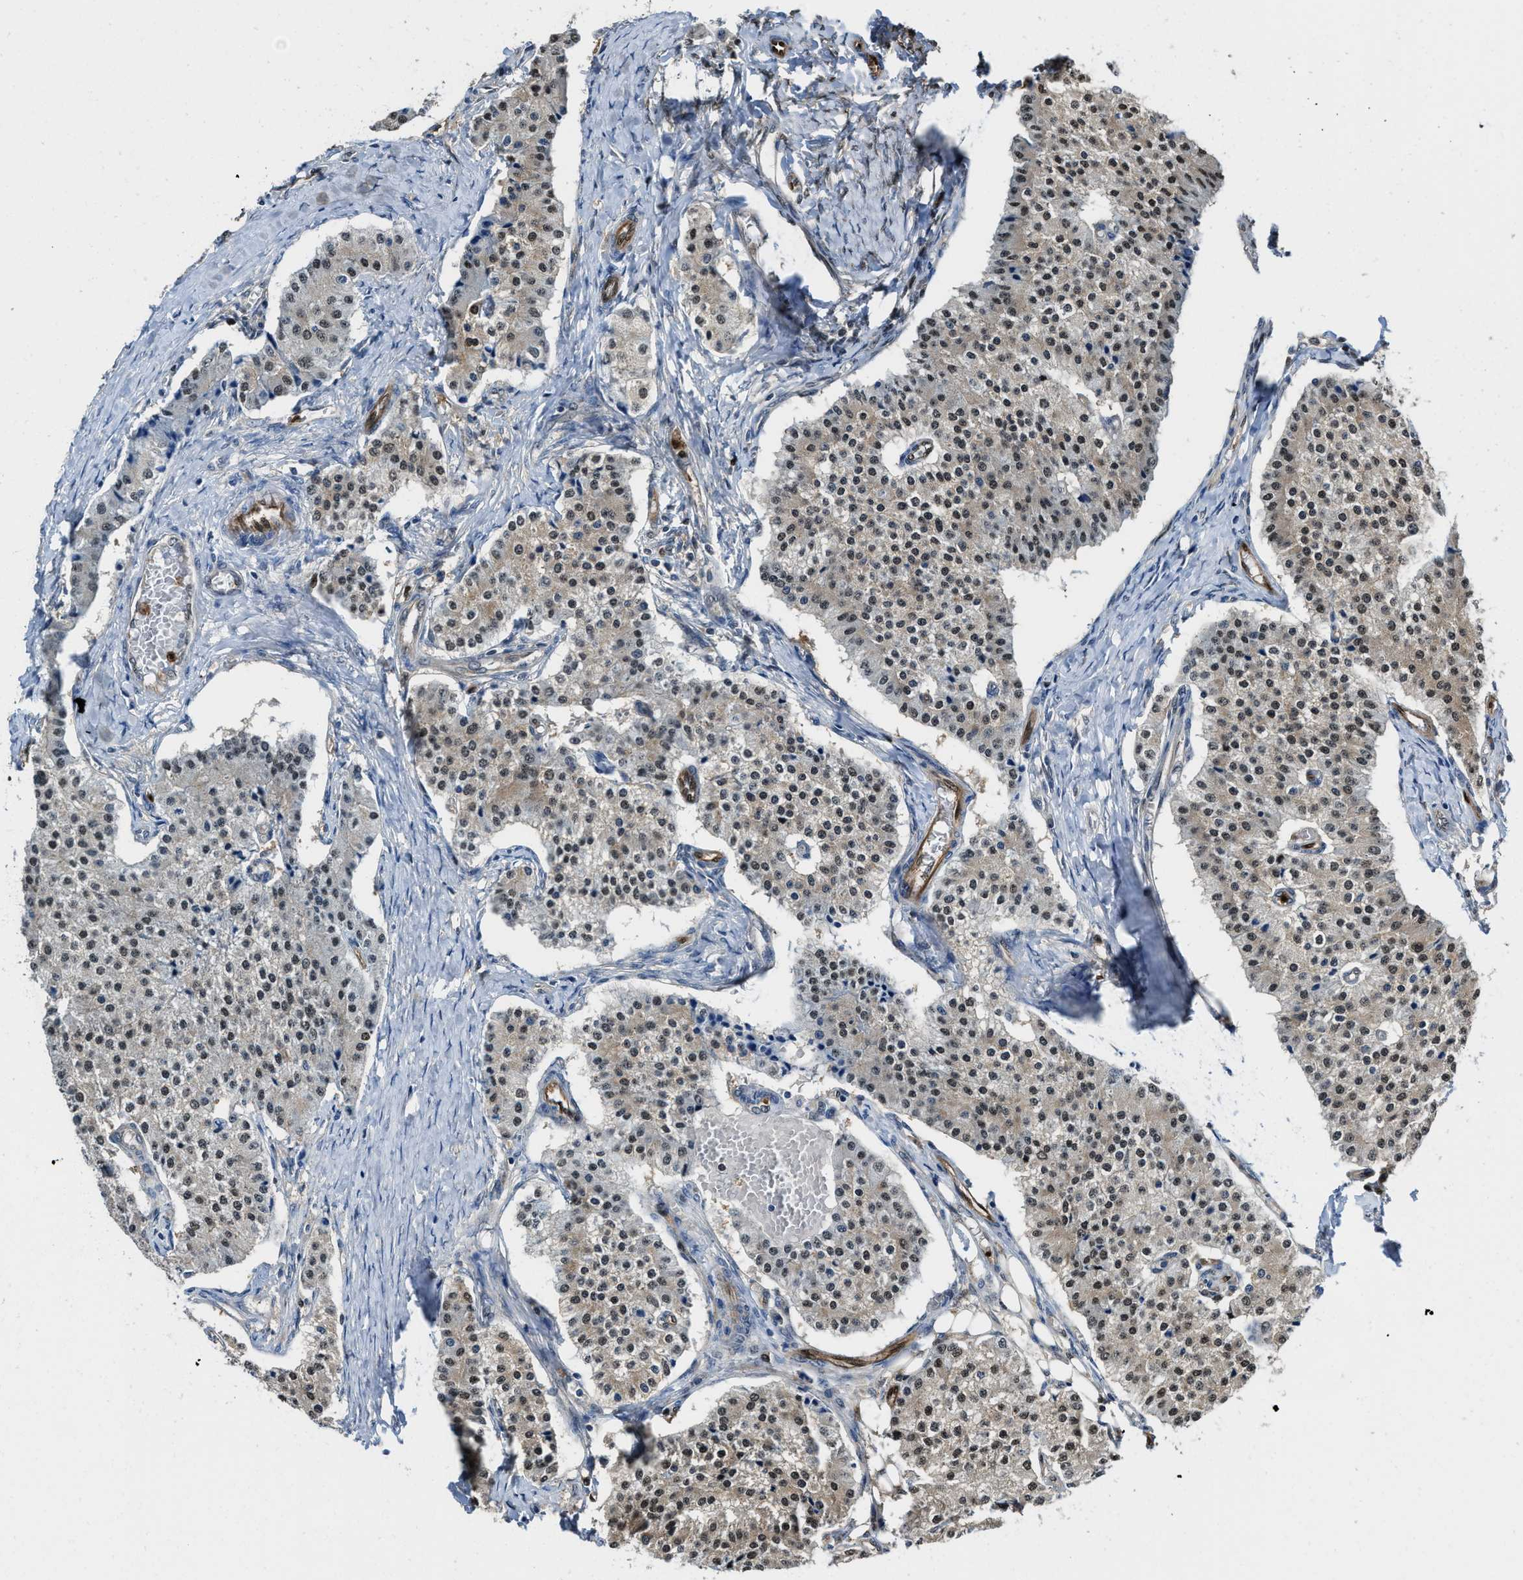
{"staining": {"intensity": "moderate", "quantity": ">75%", "location": "nuclear"}, "tissue": "carcinoid", "cell_type": "Tumor cells", "image_type": "cancer", "snomed": [{"axis": "morphology", "description": "Carcinoid, malignant, NOS"}, {"axis": "topography", "description": "Colon"}], "caption": "Immunohistochemical staining of carcinoid shows medium levels of moderate nuclear staining in approximately >75% of tumor cells. Nuclei are stained in blue.", "gene": "LTA4H", "patient": {"sex": "female", "age": 52}}